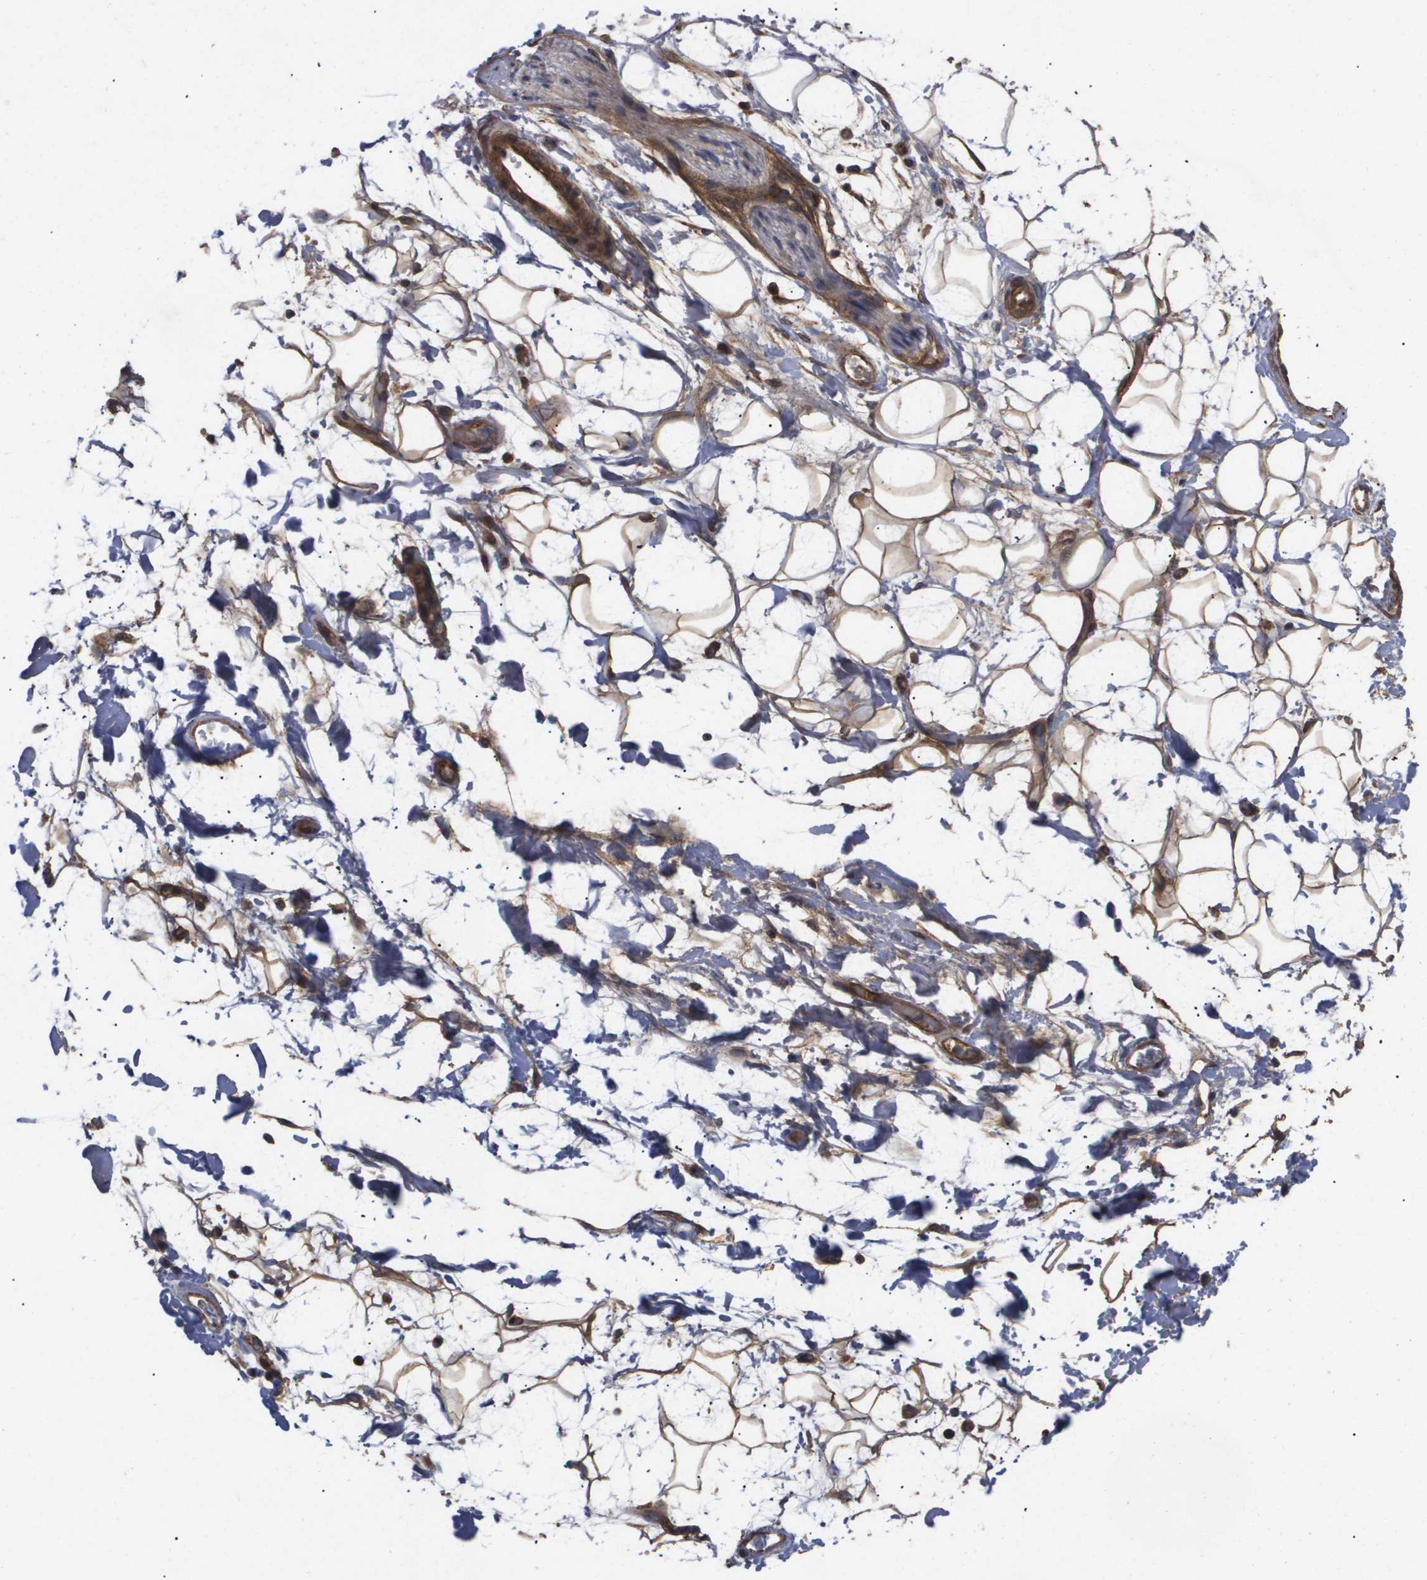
{"staining": {"intensity": "strong", "quantity": ">75%", "location": "cytoplasmic/membranous"}, "tissue": "adipose tissue", "cell_type": "Adipocytes", "image_type": "normal", "snomed": [{"axis": "morphology", "description": "Normal tissue, NOS"}, {"axis": "topography", "description": "Soft tissue"}], "caption": "DAB (3,3'-diaminobenzidine) immunohistochemical staining of benign adipose tissue shows strong cytoplasmic/membranous protein positivity in about >75% of adipocytes.", "gene": "TNS1", "patient": {"sex": "male", "age": 72}}